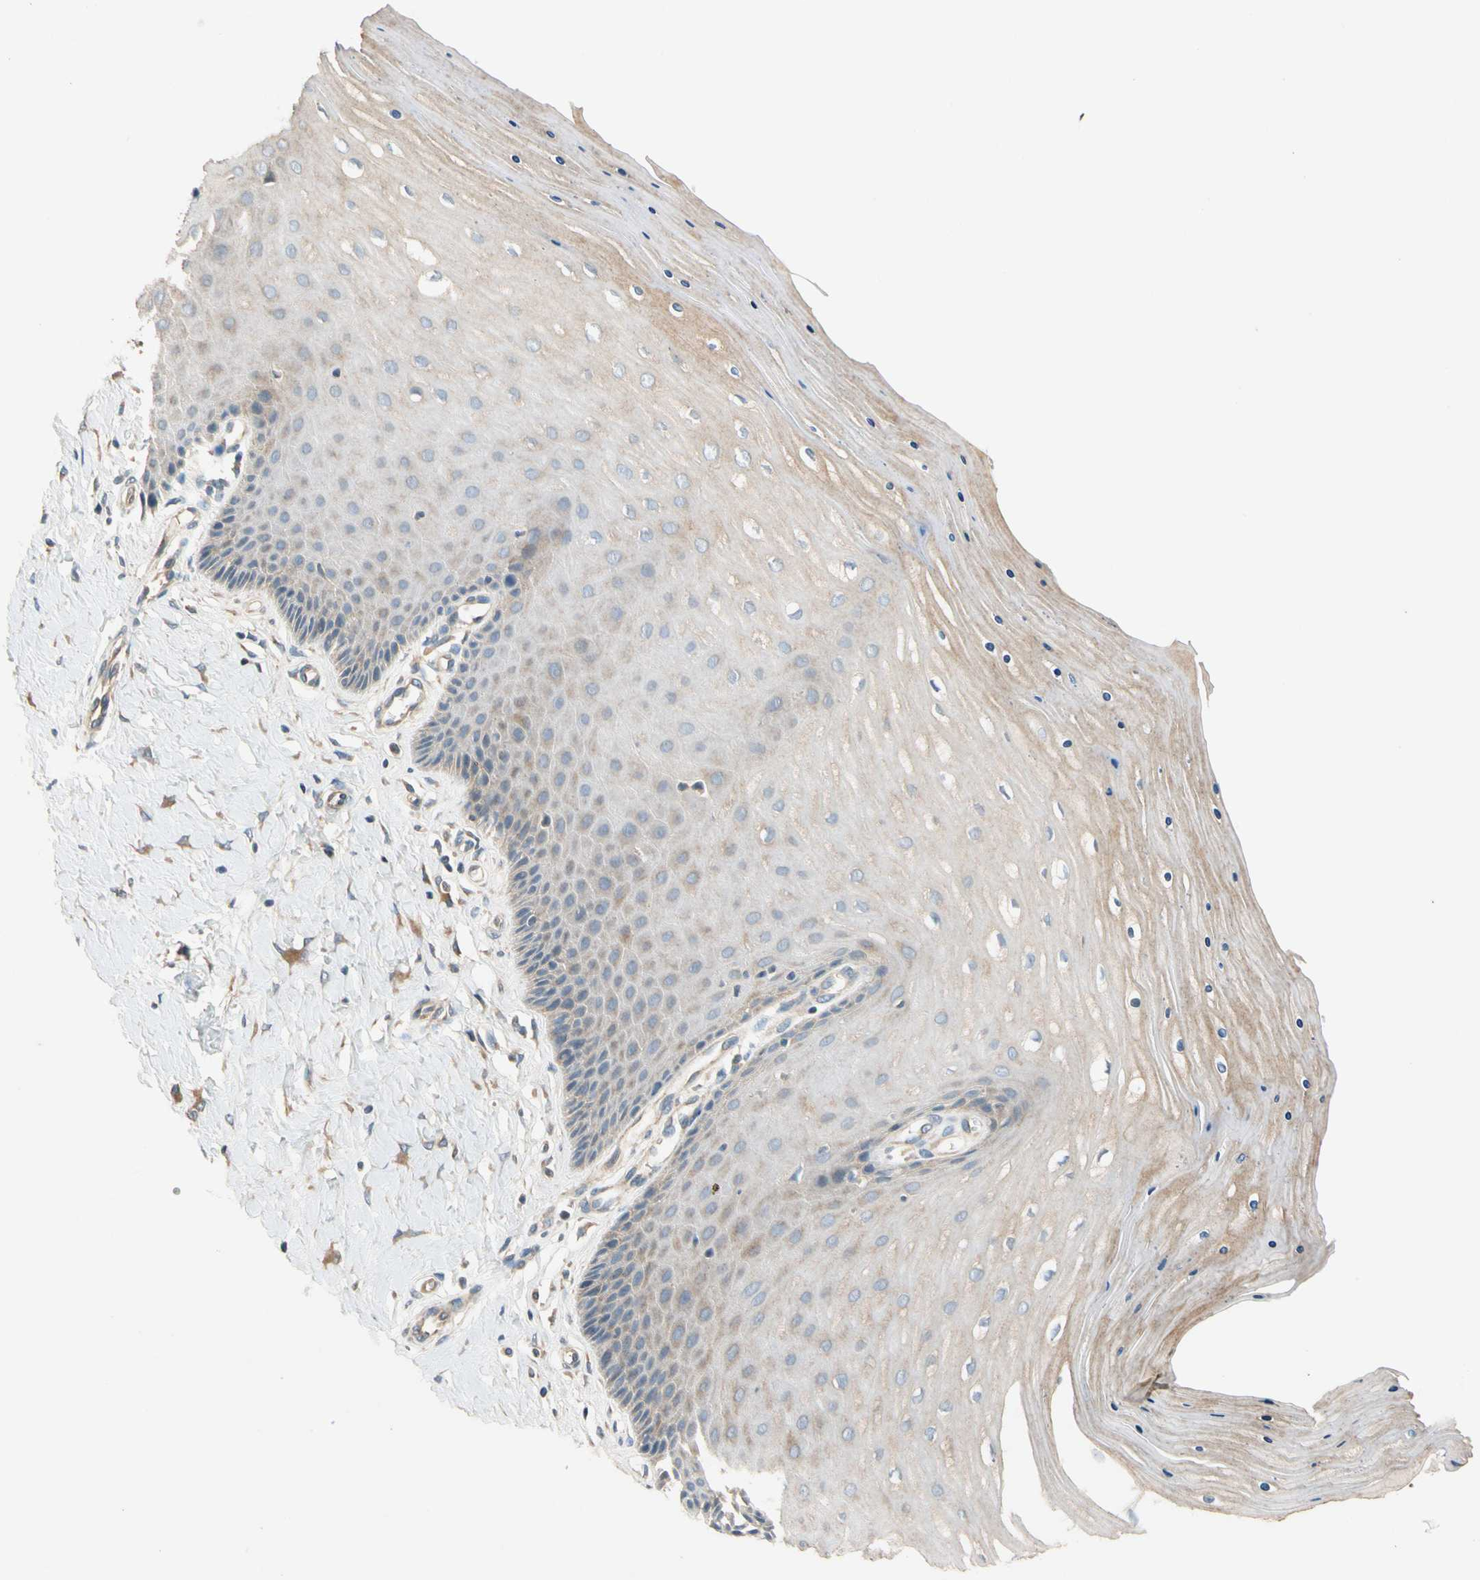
{"staining": {"intensity": "moderate", "quantity": ">75%", "location": "cytoplasmic/membranous"}, "tissue": "cervix", "cell_type": "Glandular cells", "image_type": "normal", "snomed": [{"axis": "morphology", "description": "Normal tissue, NOS"}, {"axis": "topography", "description": "Cervix"}], "caption": "Immunohistochemical staining of benign cervix reveals >75% levels of moderate cytoplasmic/membranous protein positivity in about >75% of glandular cells. (Stains: DAB in brown, nuclei in blue, Microscopy: brightfield microscopy at high magnification).", "gene": "USP12", "patient": {"sex": "female", "age": 55}}